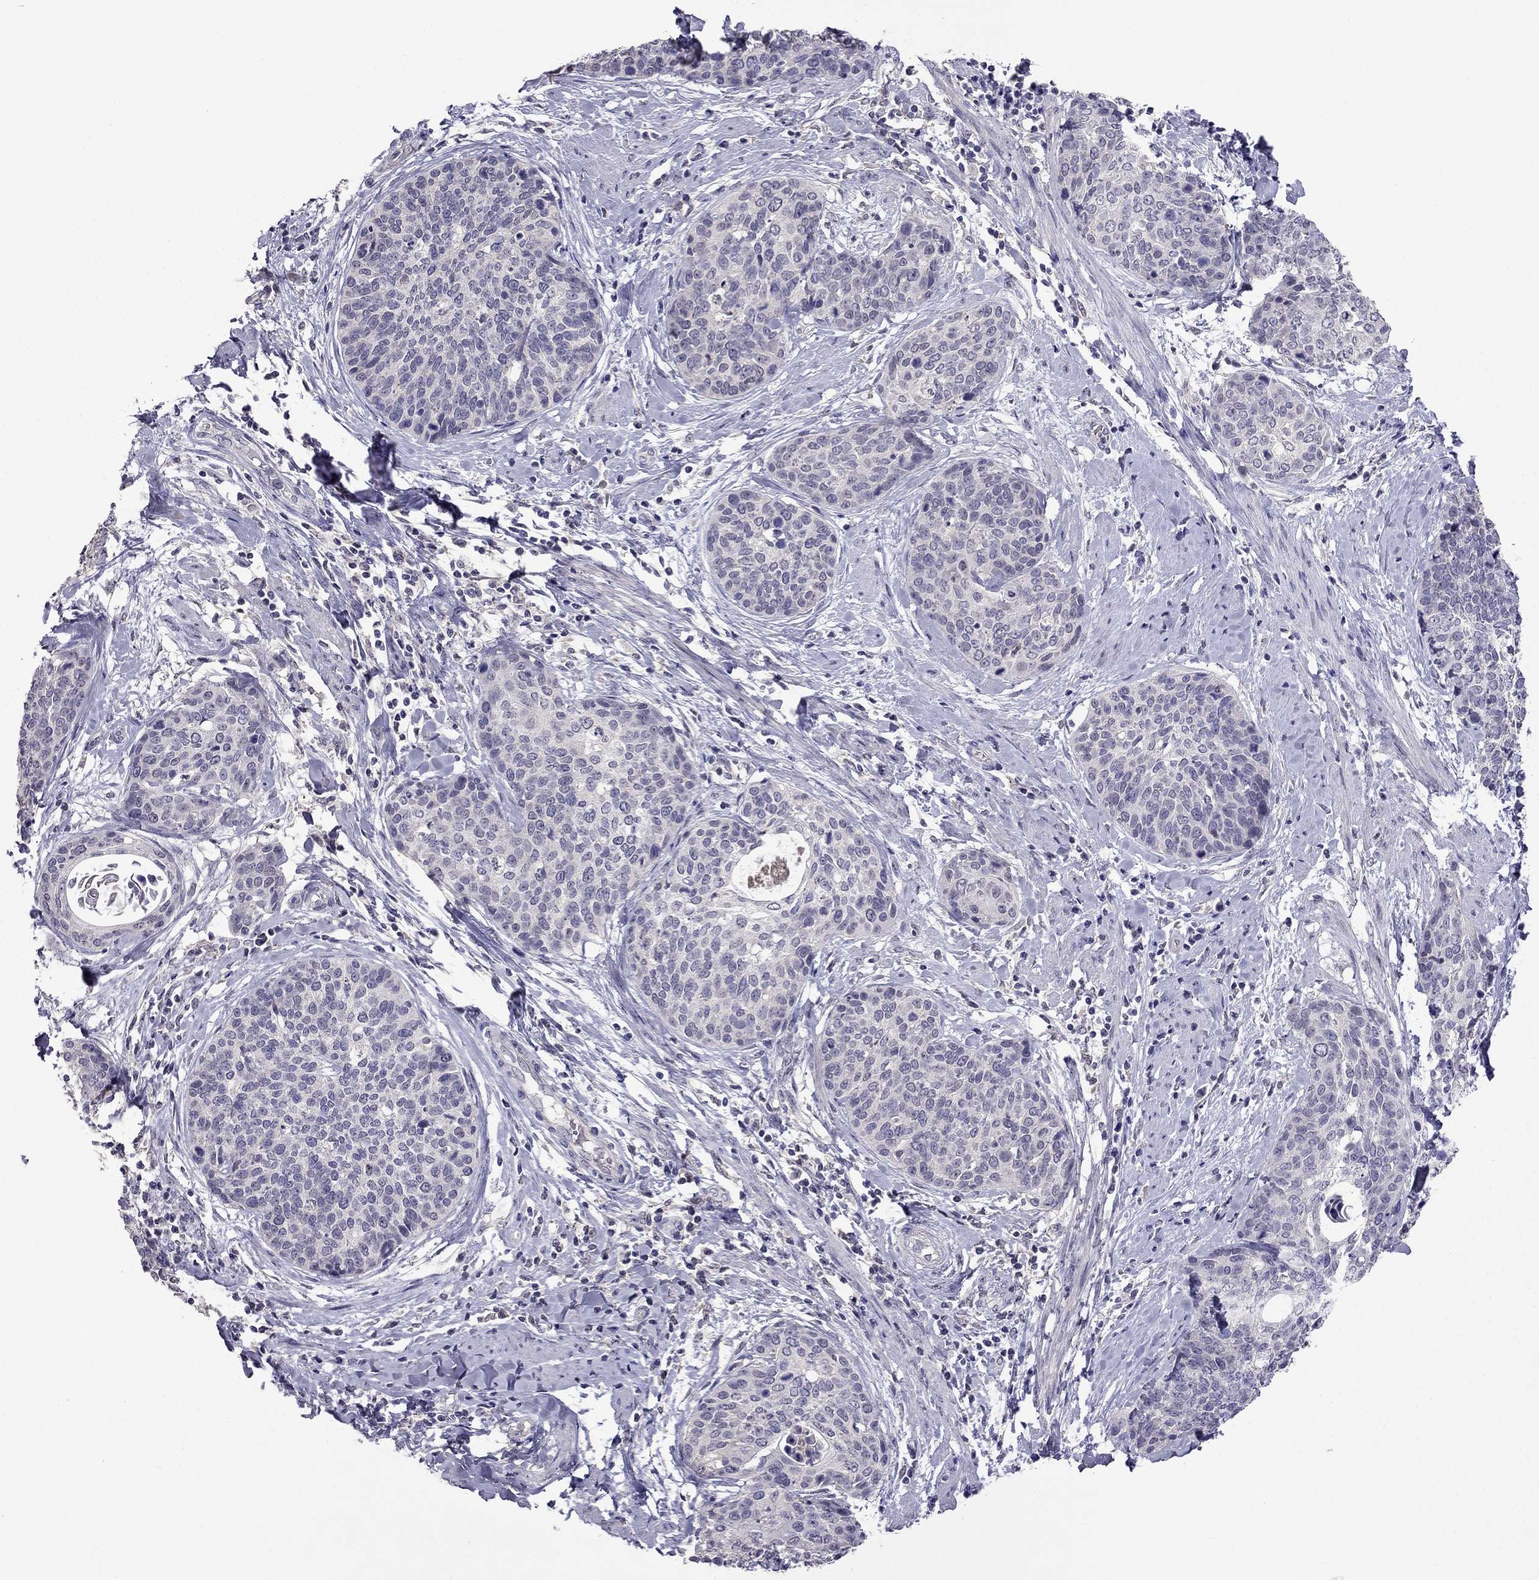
{"staining": {"intensity": "negative", "quantity": "none", "location": "none"}, "tissue": "cervical cancer", "cell_type": "Tumor cells", "image_type": "cancer", "snomed": [{"axis": "morphology", "description": "Squamous cell carcinoma, NOS"}, {"axis": "topography", "description": "Cervix"}], "caption": "IHC of human cervical cancer (squamous cell carcinoma) reveals no positivity in tumor cells. (Stains: DAB immunohistochemistry with hematoxylin counter stain, Microscopy: brightfield microscopy at high magnification).", "gene": "AQP9", "patient": {"sex": "female", "age": 69}}